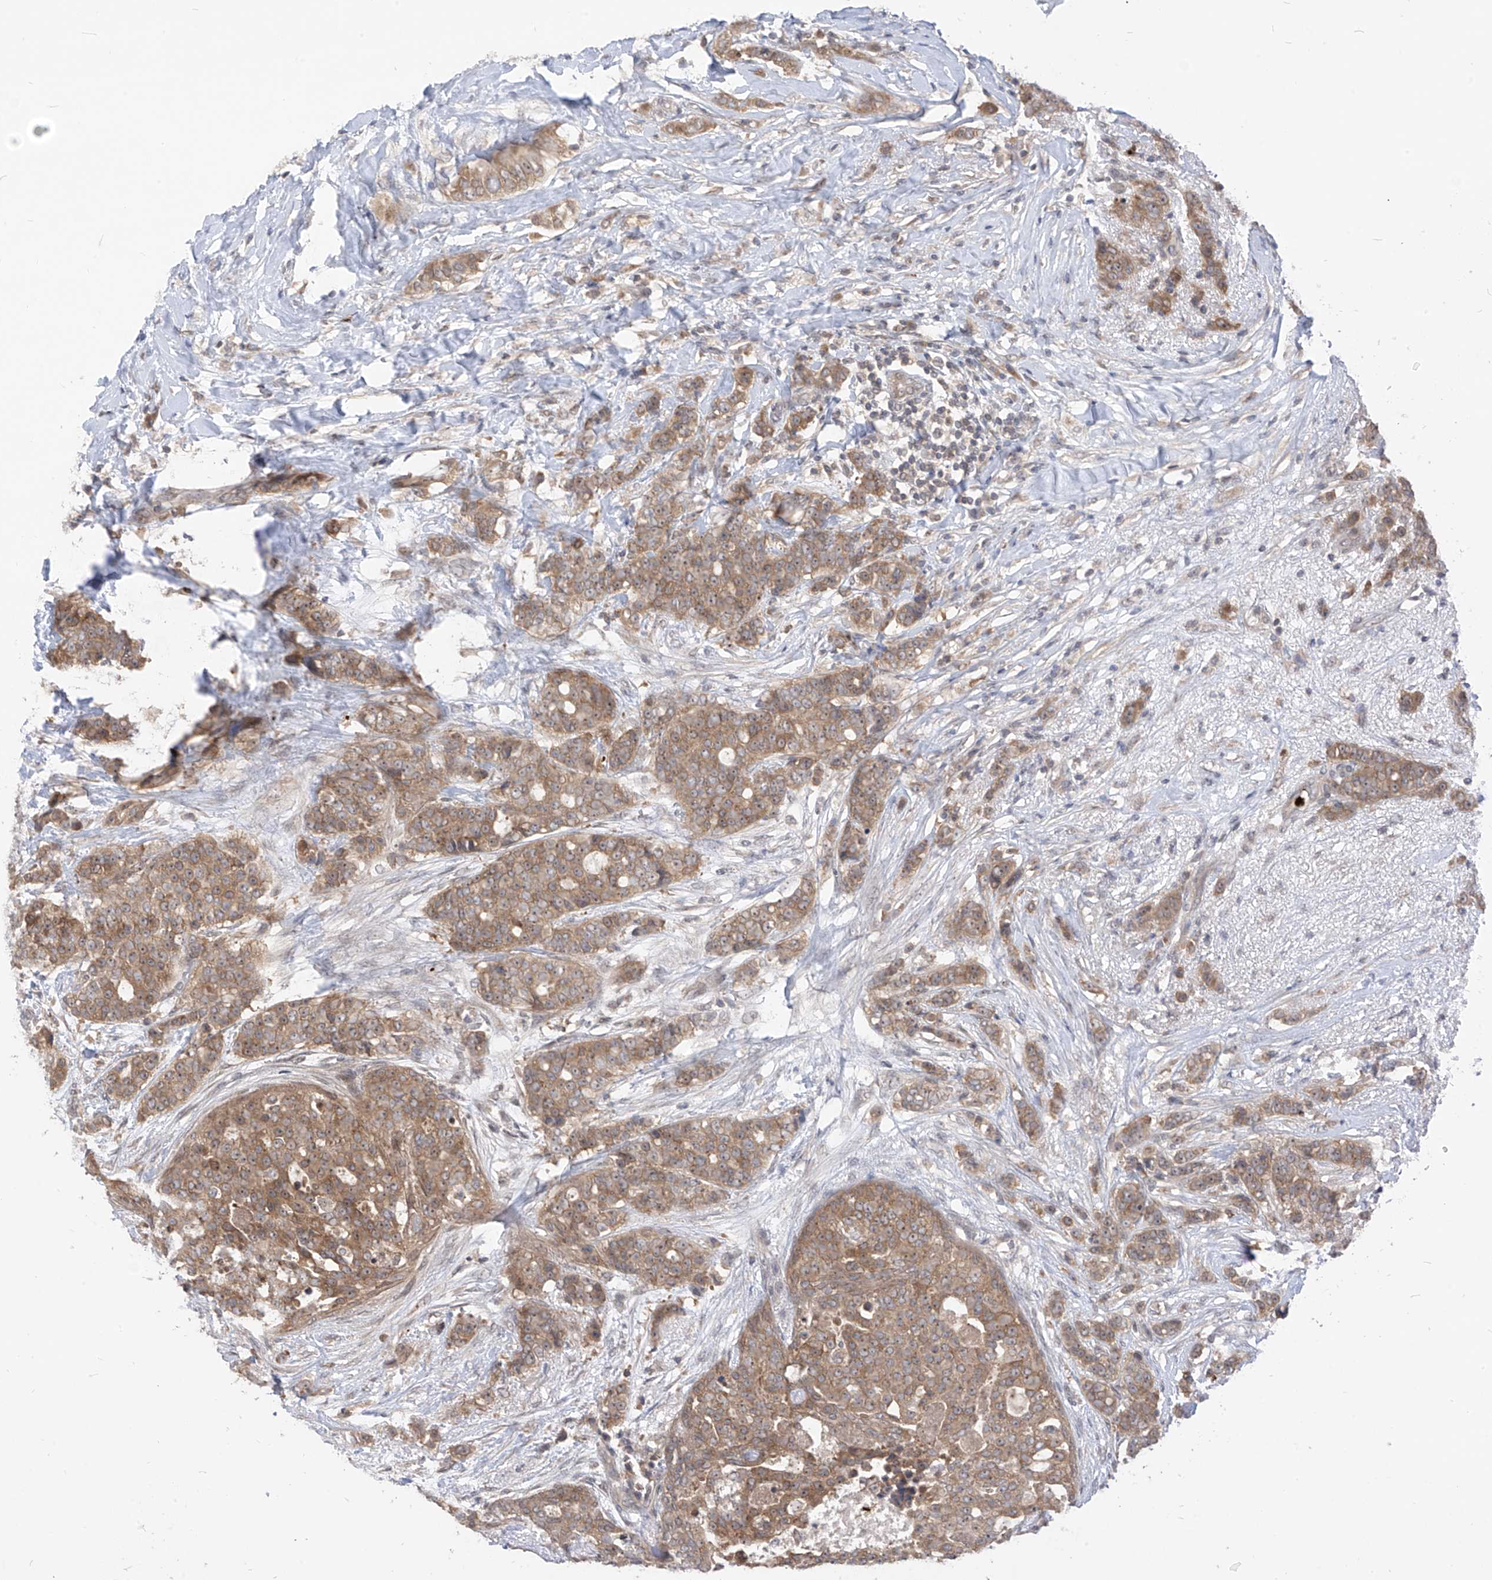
{"staining": {"intensity": "moderate", "quantity": ">75%", "location": "cytoplasmic/membranous,nuclear"}, "tissue": "breast cancer", "cell_type": "Tumor cells", "image_type": "cancer", "snomed": [{"axis": "morphology", "description": "Lobular carcinoma"}, {"axis": "topography", "description": "Breast"}], "caption": "IHC of breast cancer (lobular carcinoma) exhibits medium levels of moderate cytoplasmic/membranous and nuclear expression in approximately >75% of tumor cells. The staining was performed using DAB (3,3'-diaminobenzidine) to visualize the protein expression in brown, while the nuclei were stained in blue with hematoxylin (Magnification: 20x).", "gene": "CNKSR1", "patient": {"sex": "female", "age": 51}}